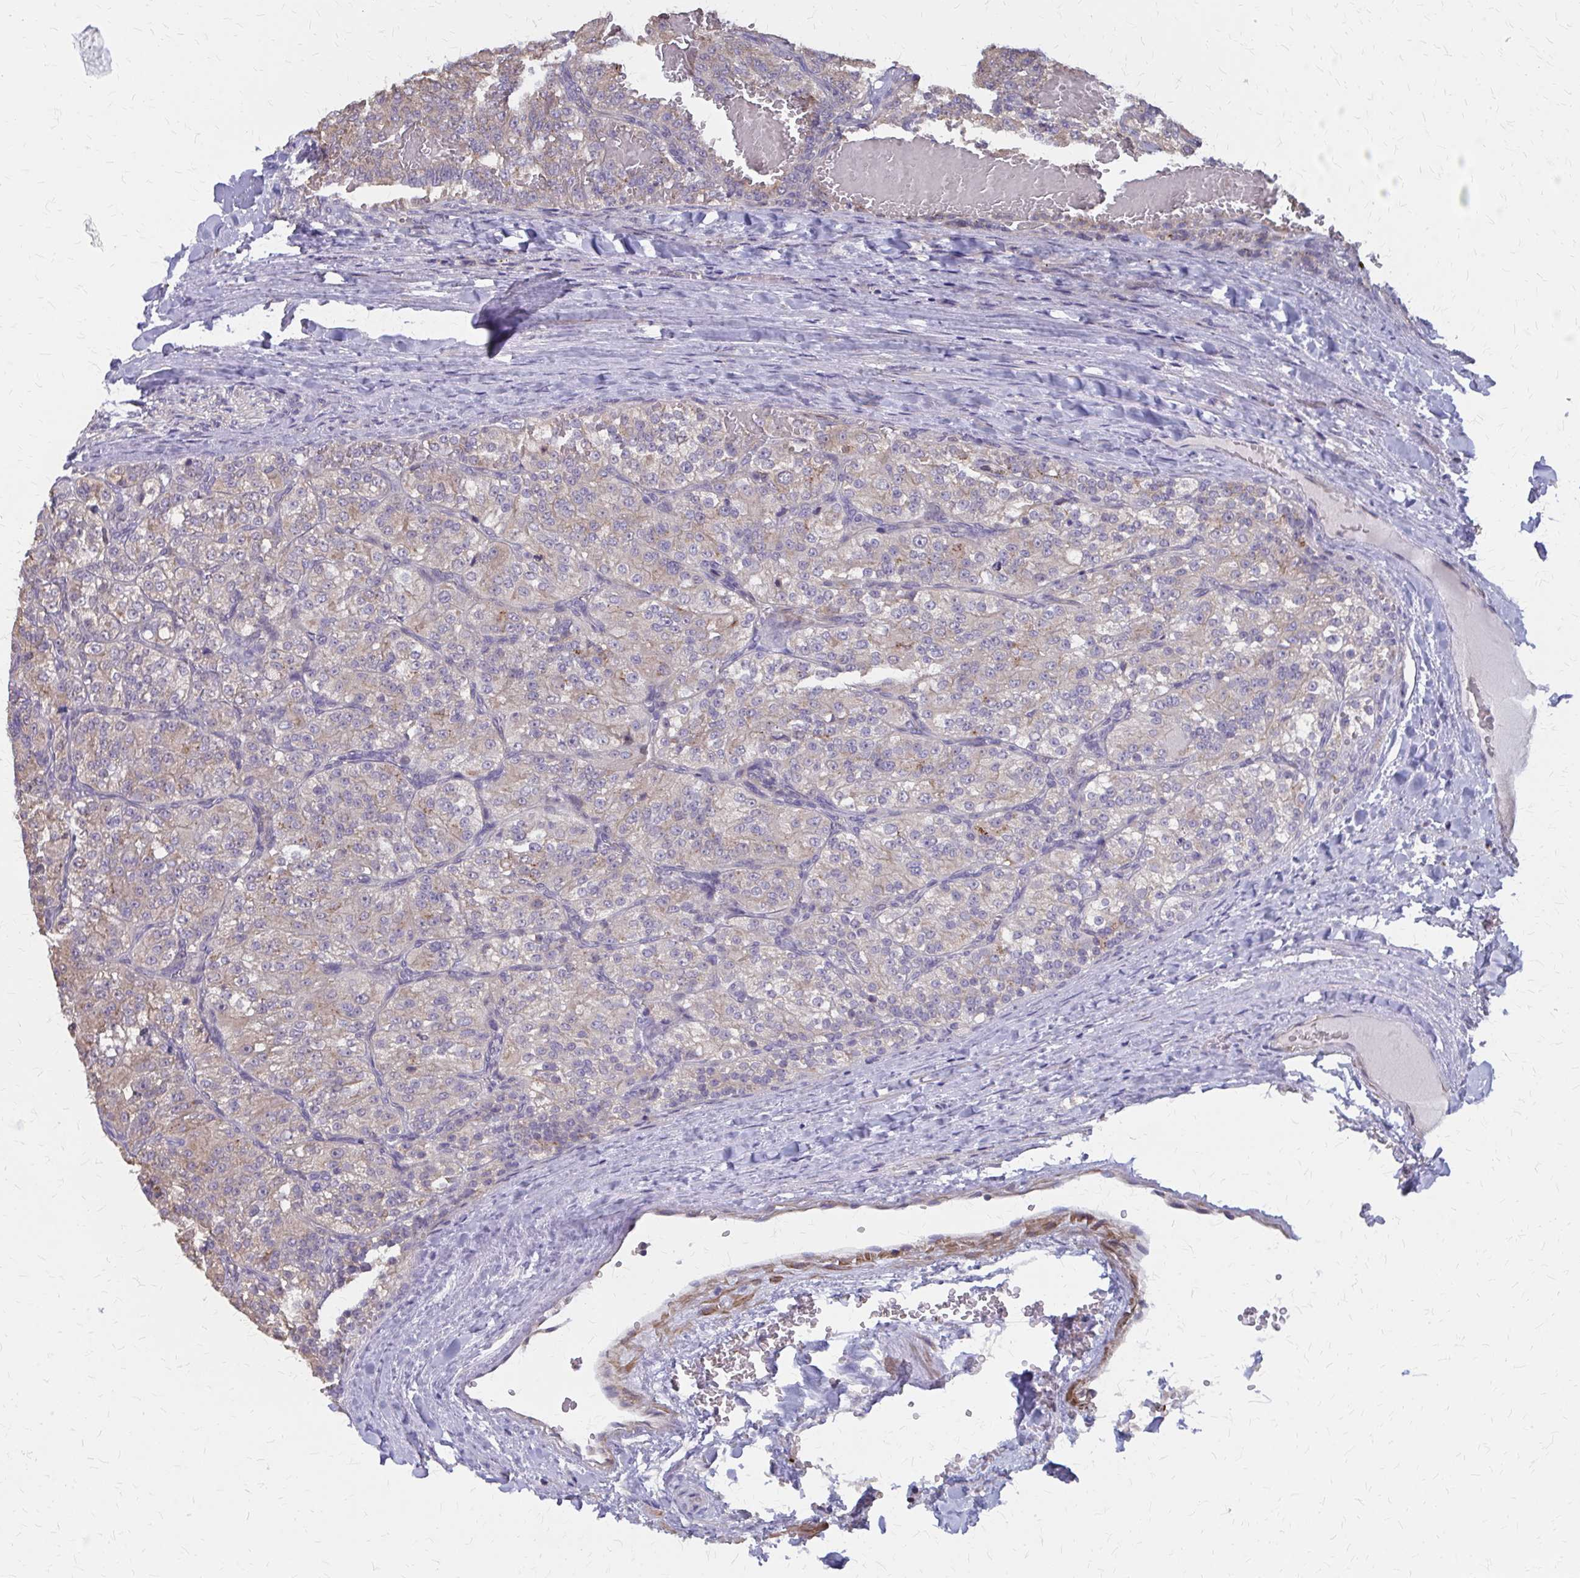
{"staining": {"intensity": "weak", "quantity": "<25%", "location": "cytoplasmic/membranous"}, "tissue": "renal cancer", "cell_type": "Tumor cells", "image_type": "cancer", "snomed": [{"axis": "morphology", "description": "Adenocarcinoma, NOS"}, {"axis": "topography", "description": "Kidney"}], "caption": "A micrograph of renal adenocarcinoma stained for a protein exhibits no brown staining in tumor cells.", "gene": "IFI44L", "patient": {"sex": "female", "age": 63}}